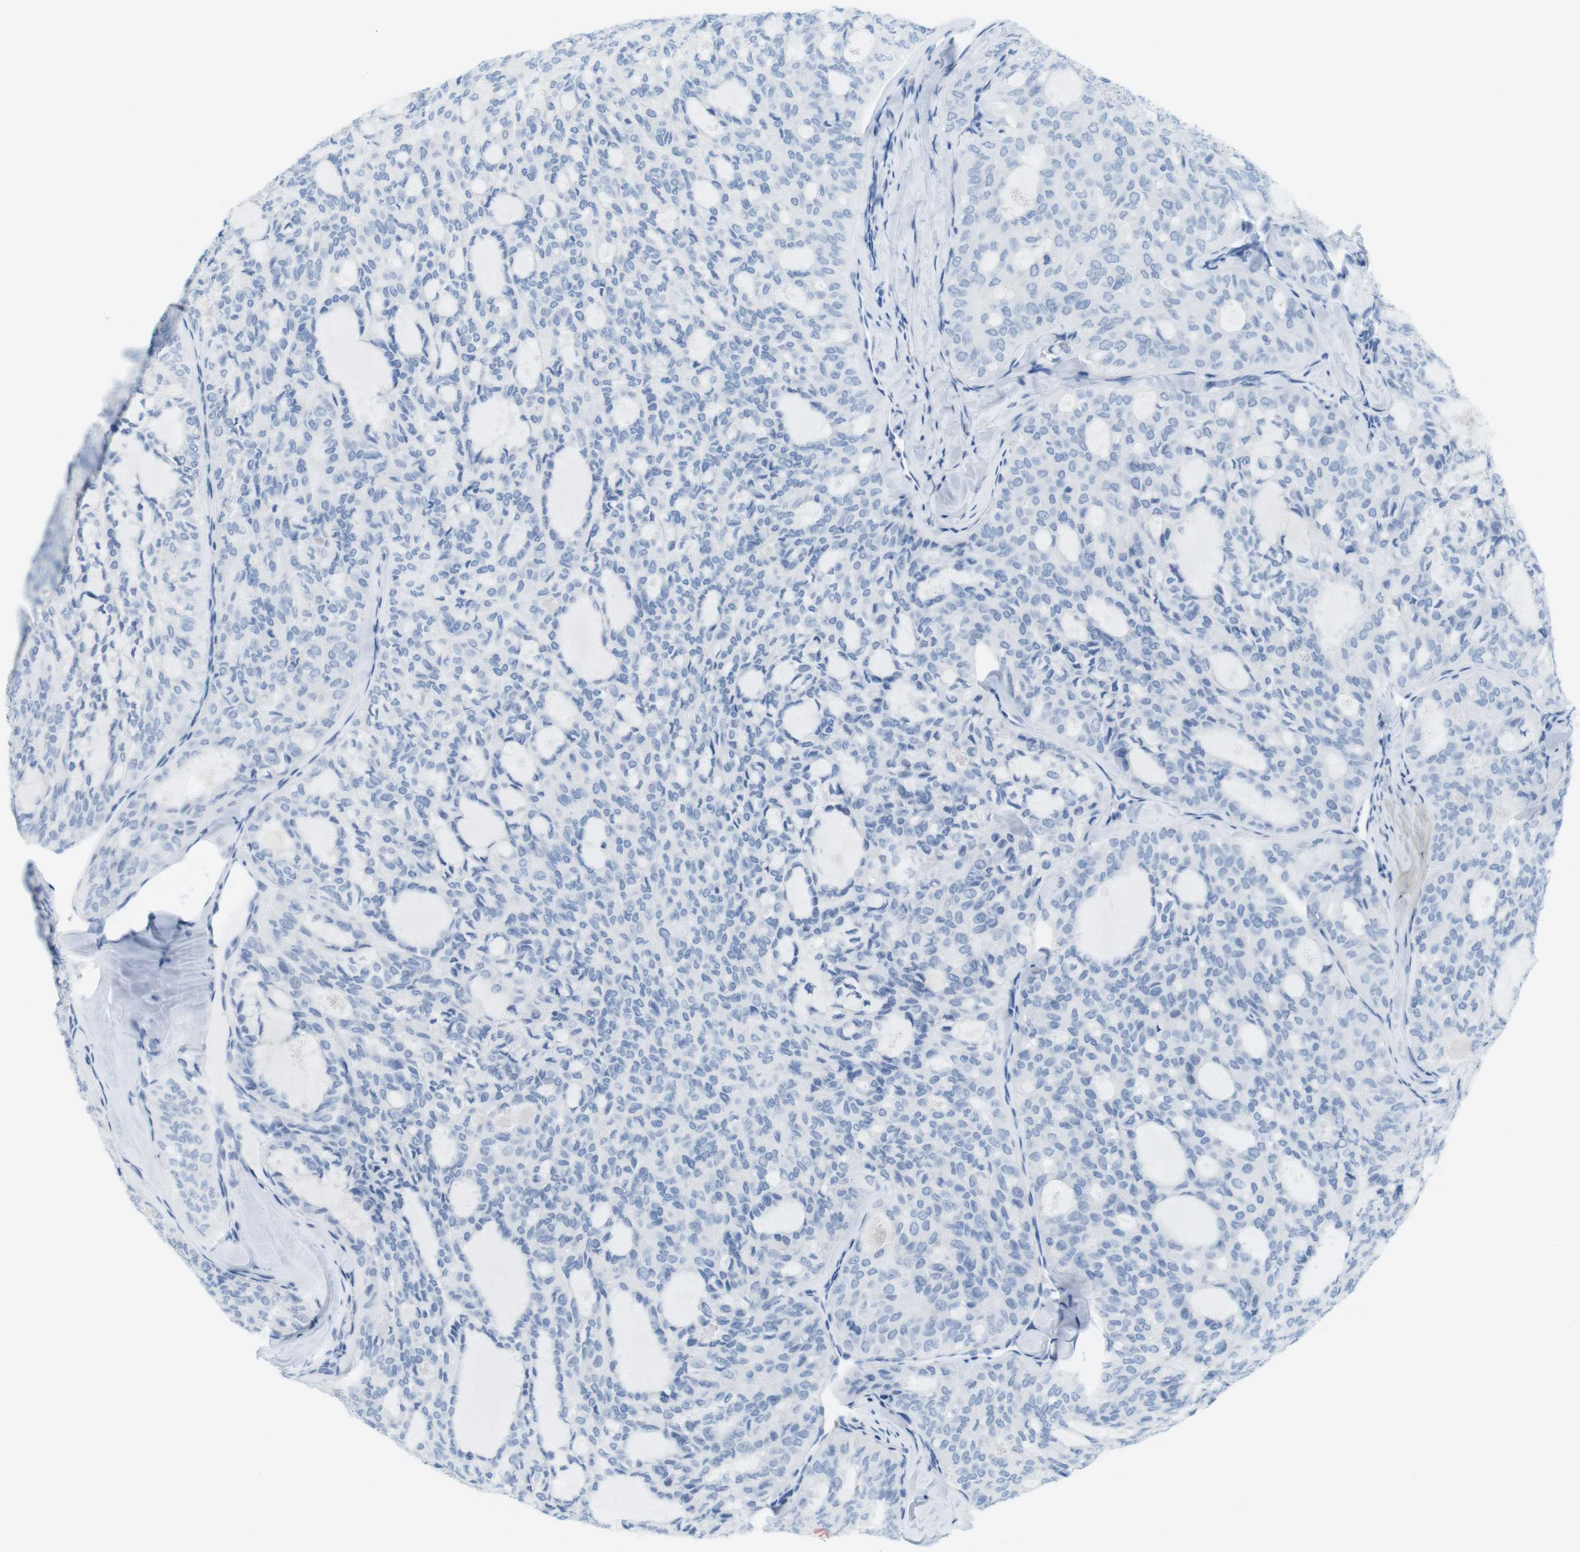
{"staining": {"intensity": "negative", "quantity": "none", "location": "none"}, "tissue": "thyroid cancer", "cell_type": "Tumor cells", "image_type": "cancer", "snomed": [{"axis": "morphology", "description": "Follicular adenoma carcinoma, NOS"}, {"axis": "topography", "description": "Thyroid gland"}], "caption": "High power microscopy histopathology image of an IHC image of follicular adenoma carcinoma (thyroid), revealing no significant positivity in tumor cells. Nuclei are stained in blue.", "gene": "TNNT2", "patient": {"sex": "male", "age": 75}}